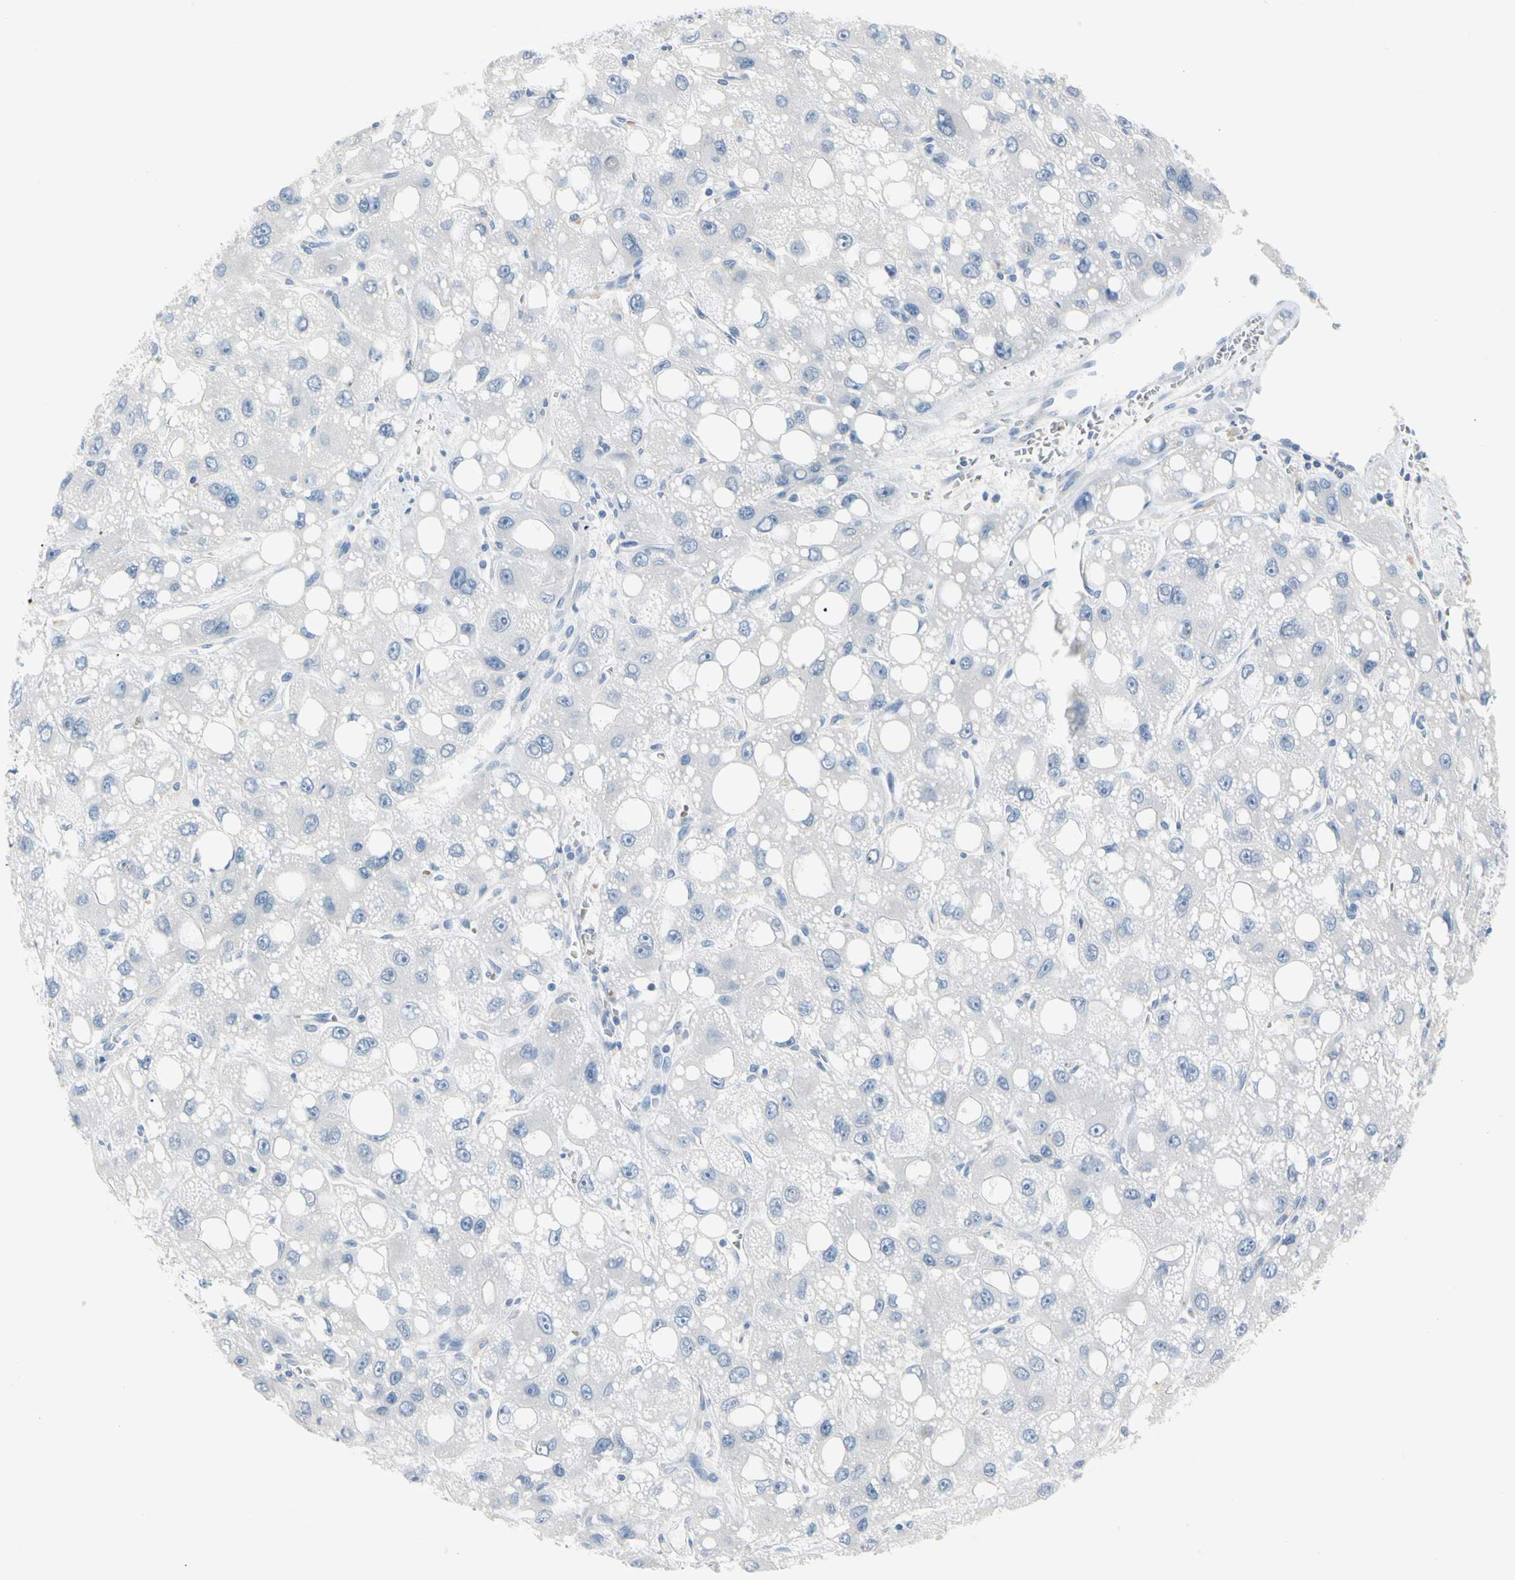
{"staining": {"intensity": "negative", "quantity": "none", "location": "none"}, "tissue": "liver cancer", "cell_type": "Tumor cells", "image_type": "cancer", "snomed": [{"axis": "morphology", "description": "Carcinoma, Hepatocellular, NOS"}, {"axis": "topography", "description": "Liver"}], "caption": "An immunohistochemistry micrograph of liver cancer (hepatocellular carcinoma) is shown. There is no staining in tumor cells of liver cancer (hepatocellular carcinoma). (DAB immunohistochemistry with hematoxylin counter stain).", "gene": "MARK1", "patient": {"sex": "male", "age": 55}}